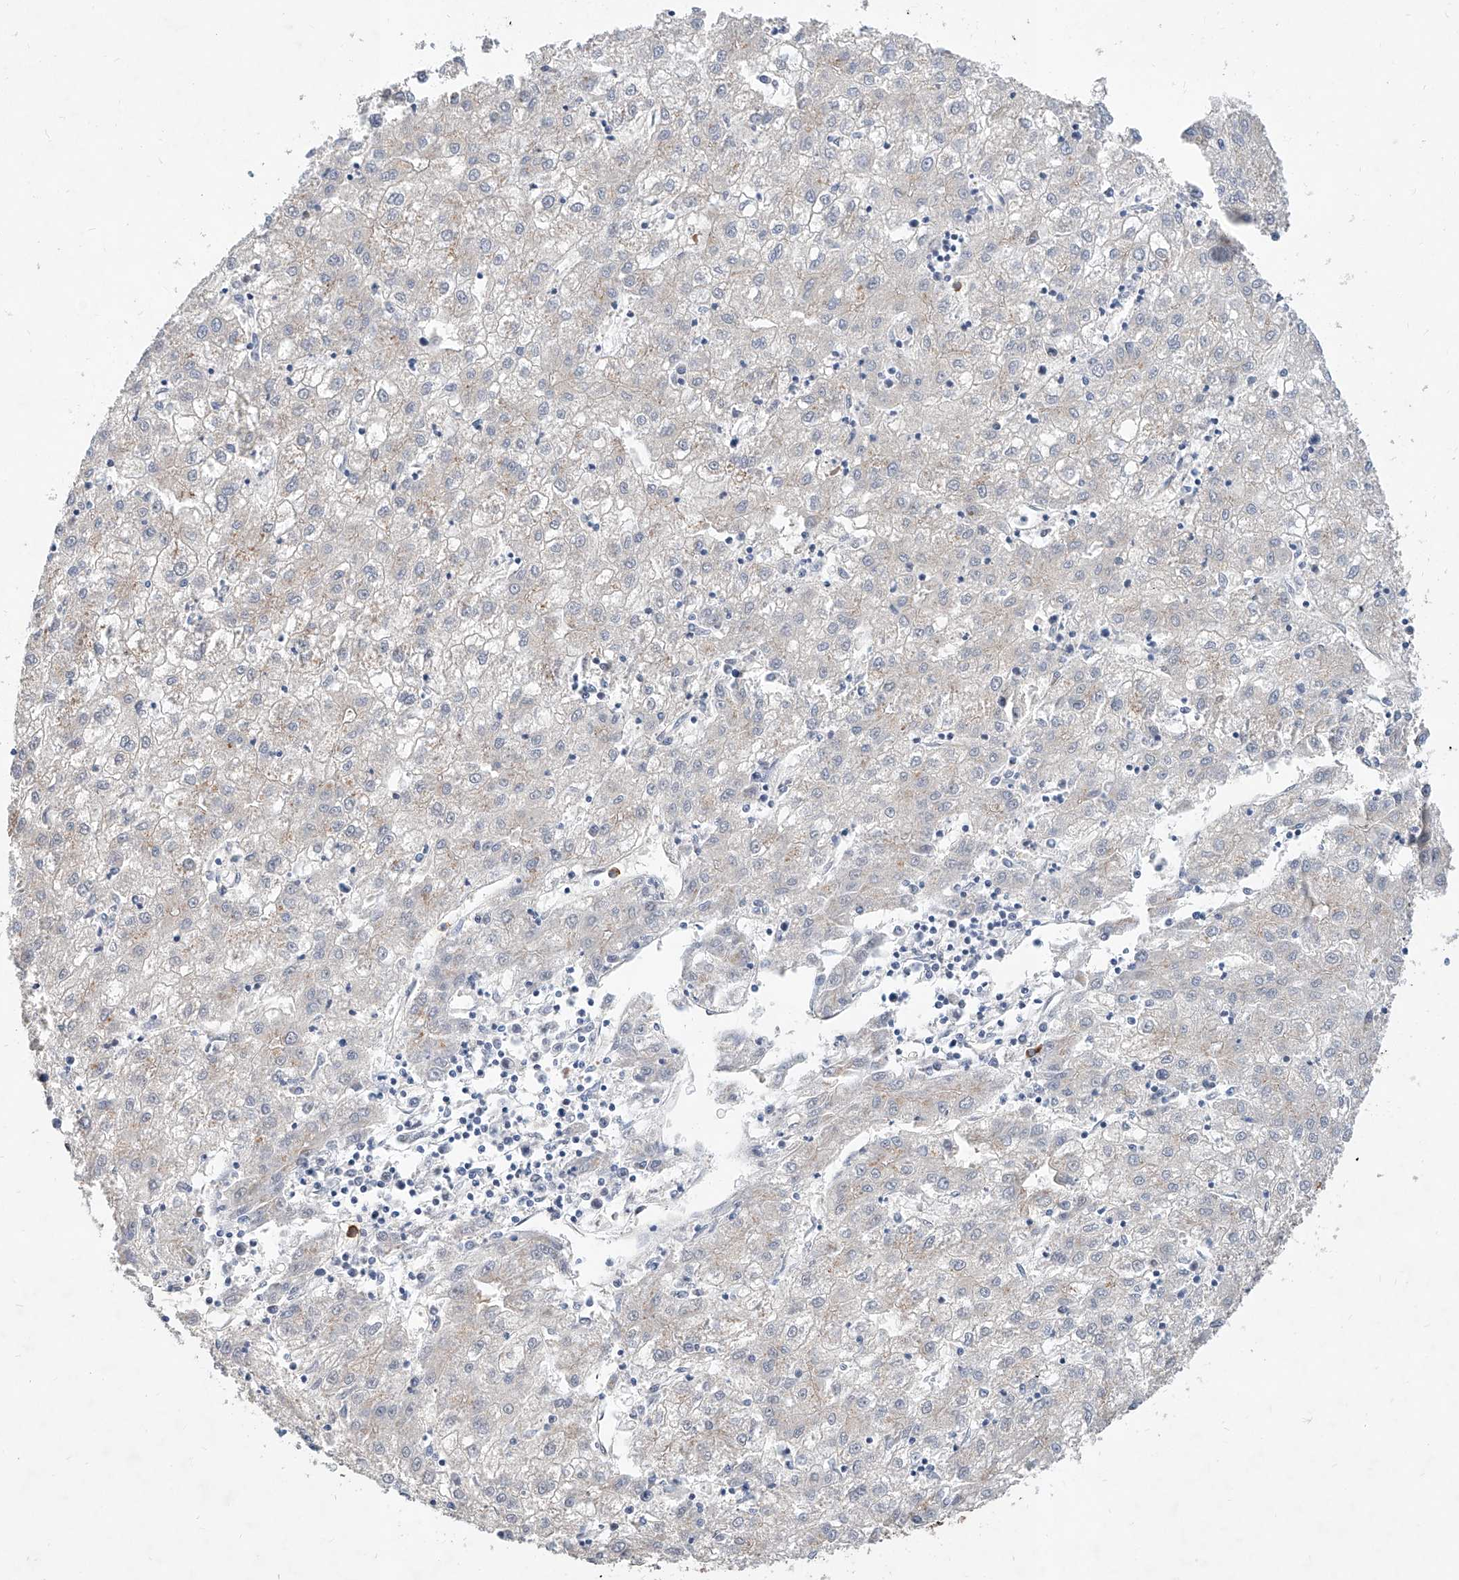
{"staining": {"intensity": "negative", "quantity": "none", "location": "none"}, "tissue": "liver cancer", "cell_type": "Tumor cells", "image_type": "cancer", "snomed": [{"axis": "morphology", "description": "Carcinoma, Hepatocellular, NOS"}, {"axis": "topography", "description": "Liver"}], "caption": "There is no significant positivity in tumor cells of liver hepatocellular carcinoma.", "gene": "MFSD4B", "patient": {"sex": "male", "age": 72}}